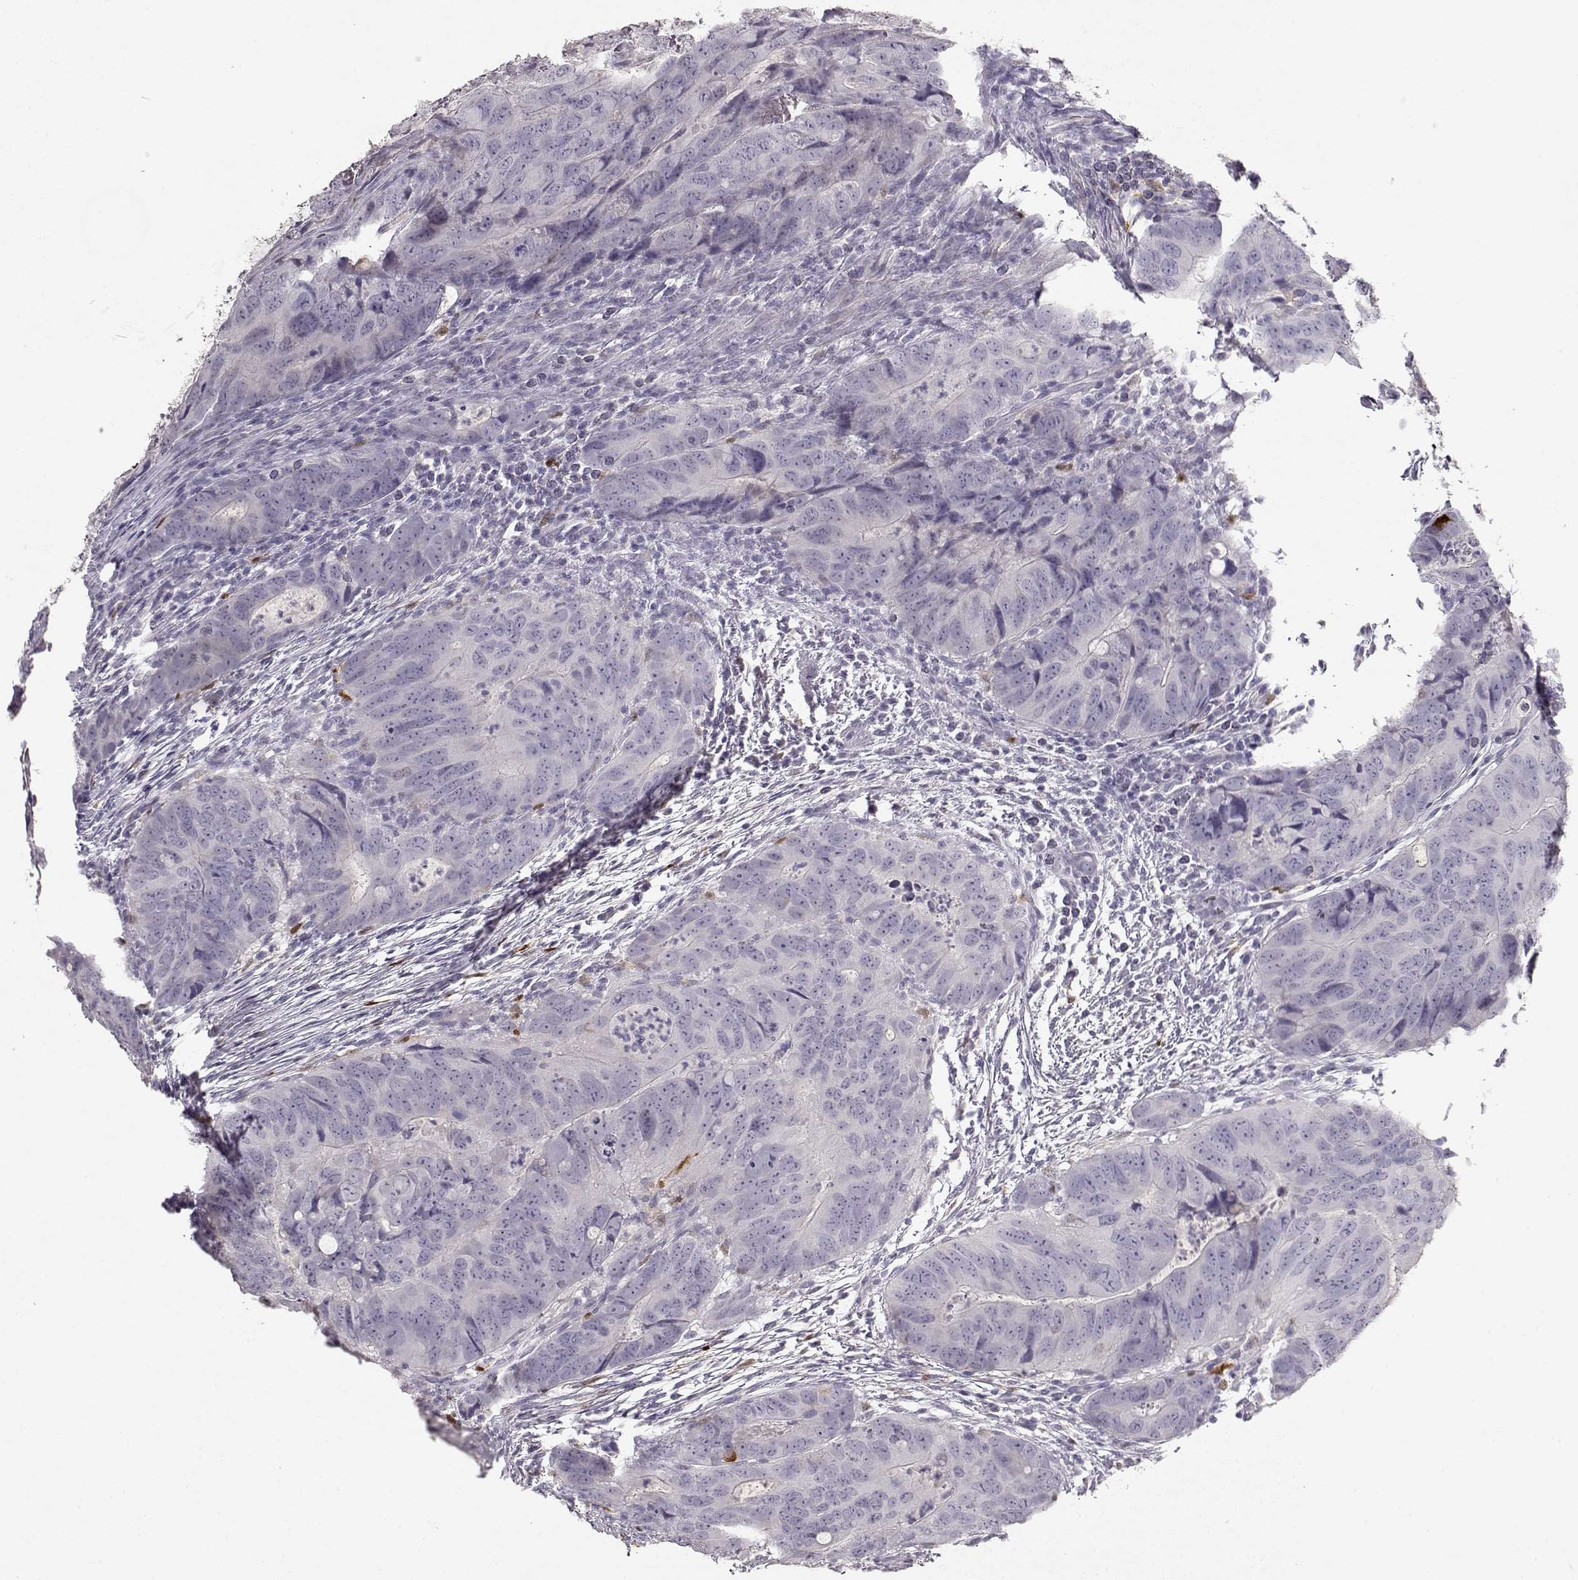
{"staining": {"intensity": "negative", "quantity": "none", "location": "none"}, "tissue": "colorectal cancer", "cell_type": "Tumor cells", "image_type": "cancer", "snomed": [{"axis": "morphology", "description": "Adenocarcinoma, NOS"}, {"axis": "topography", "description": "Colon"}], "caption": "A micrograph of colorectal adenocarcinoma stained for a protein reveals no brown staining in tumor cells.", "gene": "S100B", "patient": {"sex": "male", "age": 79}}